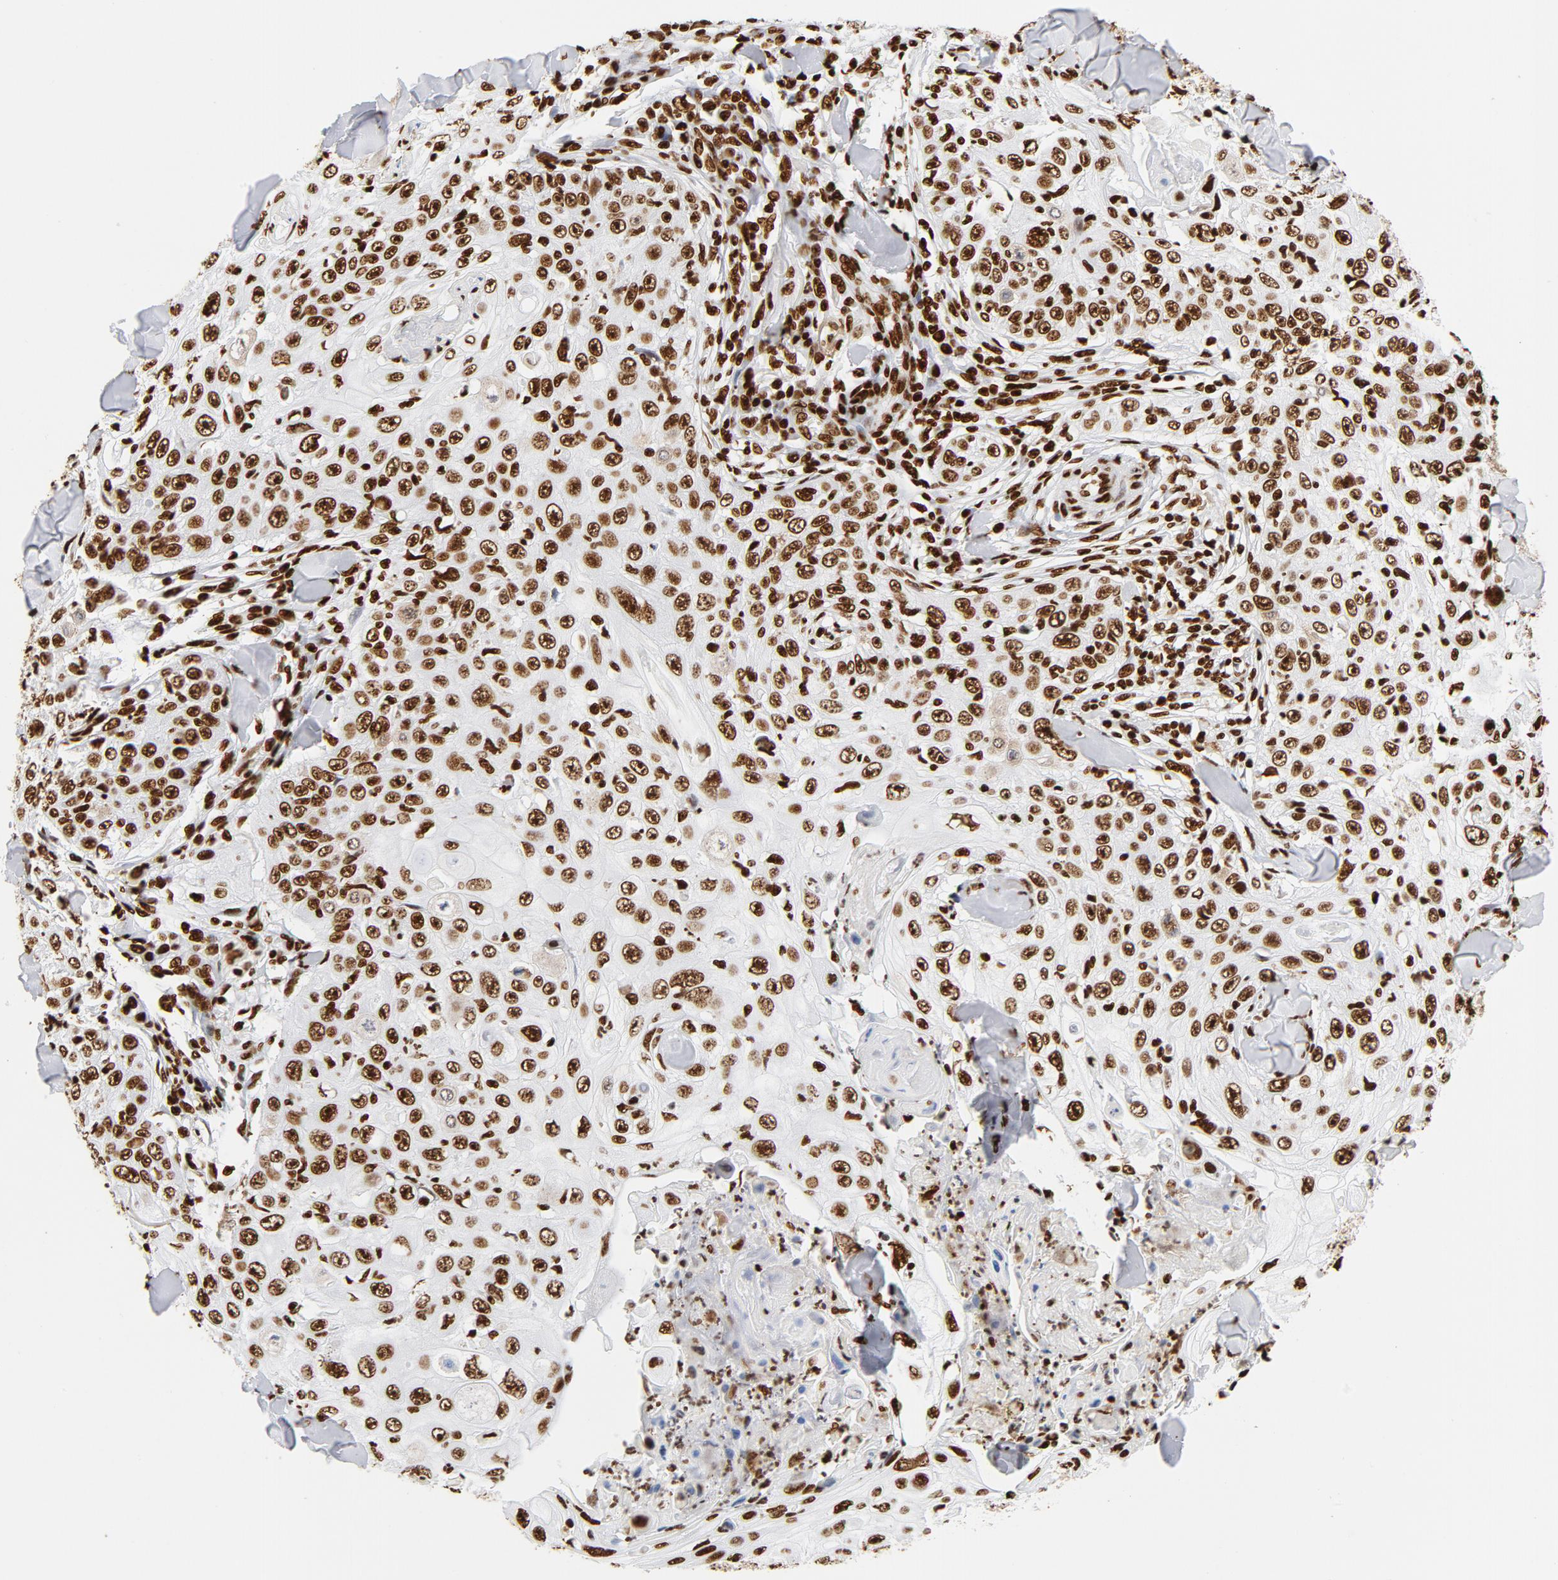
{"staining": {"intensity": "strong", "quantity": ">75%", "location": "nuclear"}, "tissue": "skin cancer", "cell_type": "Tumor cells", "image_type": "cancer", "snomed": [{"axis": "morphology", "description": "Squamous cell carcinoma, NOS"}, {"axis": "topography", "description": "Skin"}], "caption": "Skin squamous cell carcinoma was stained to show a protein in brown. There is high levels of strong nuclear staining in about >75% of tumor cells. Using DAB (3,3'-diaminobenzidine) (brown) and hematoxylin (blue) stains, captured at high magnification using brightfield microscopy.", "gene": "XRCC6", "patient": {"sex": "male", "age": 86}}